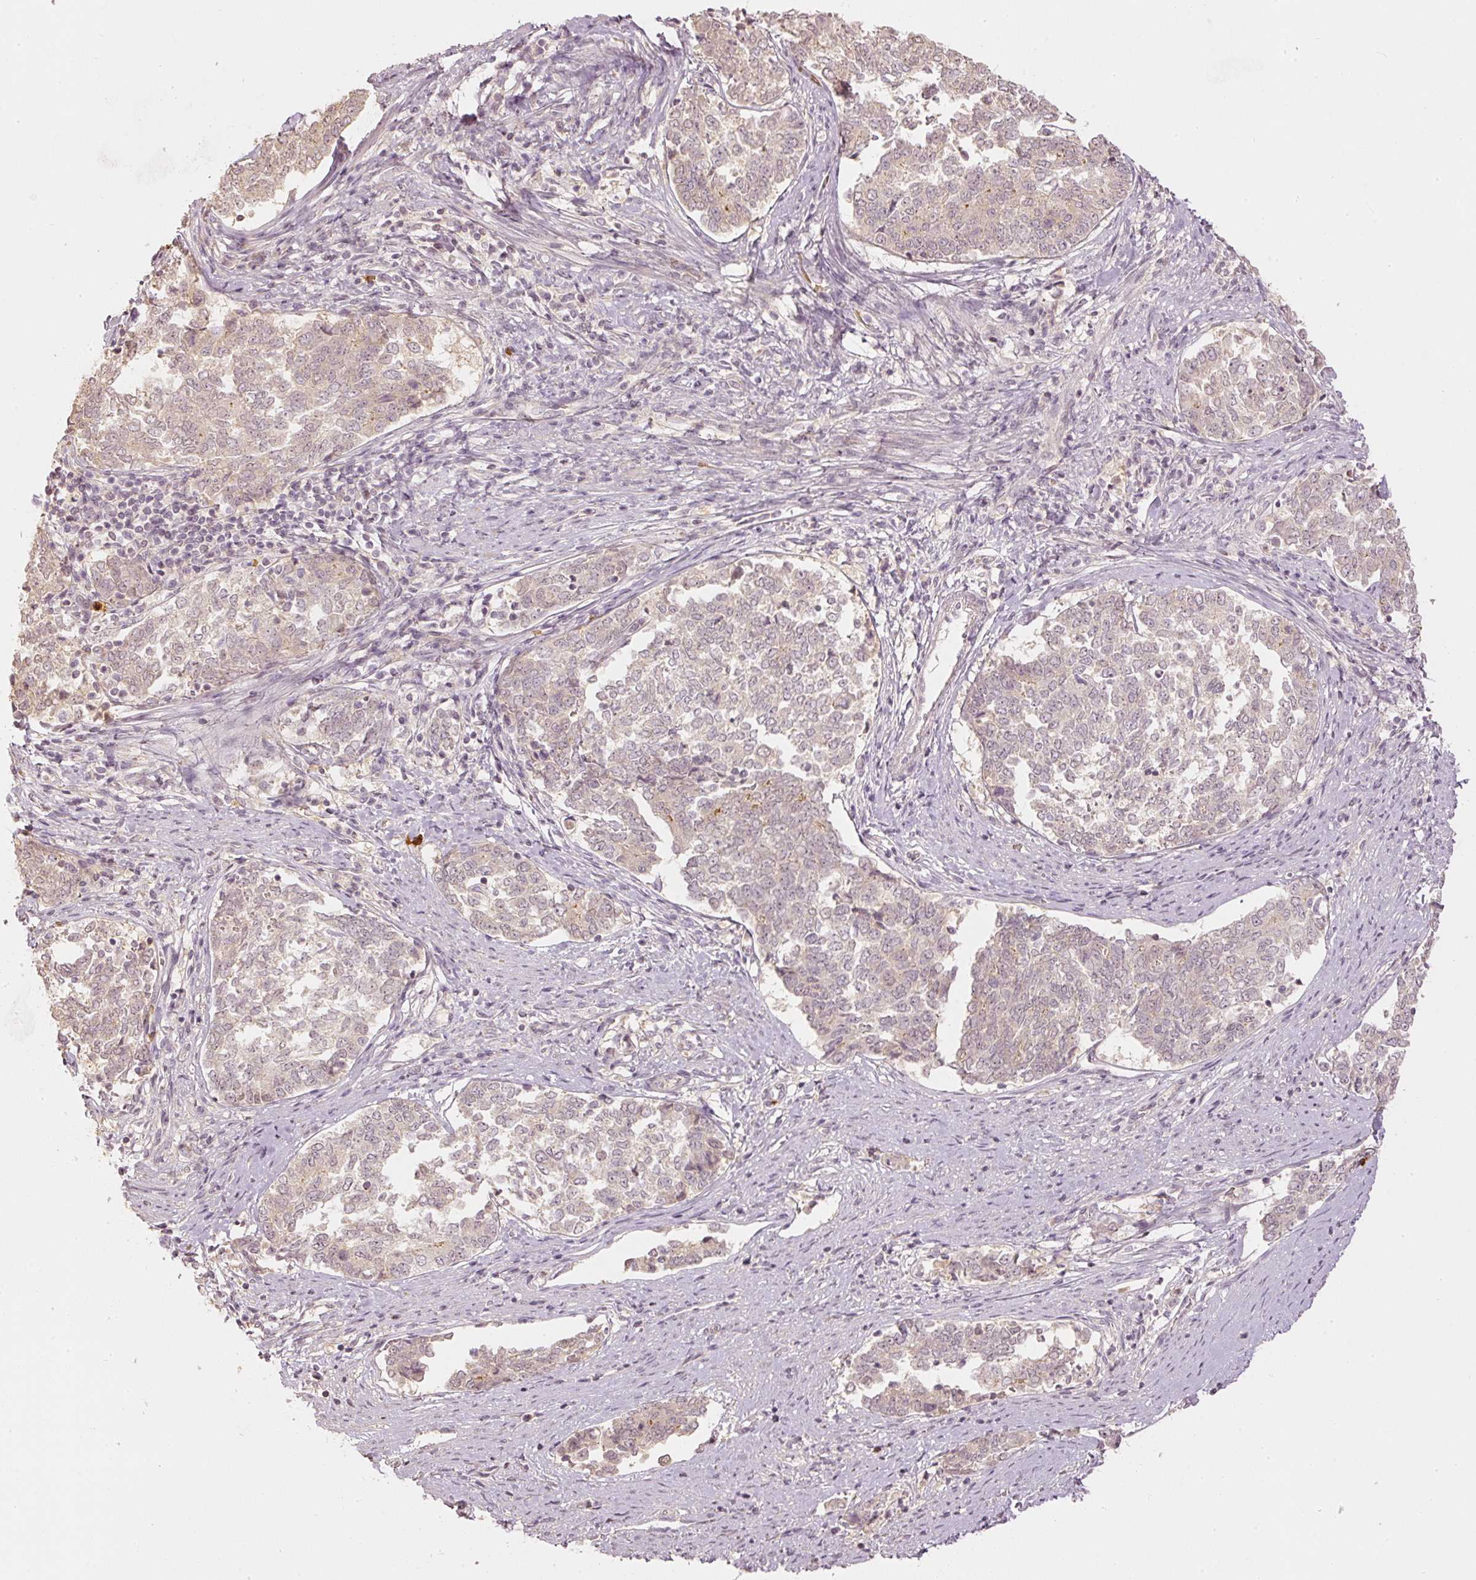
{"staining": {"intensity": "weak", "quantity": "25%-75%", "location": "cytoplasmic/membranous"}, "tissue": "endometrial cancer", "cell_type": "Tumor cells", "image_type": "cancer", "snomed": [{"axis": "morphology", "description": "Adenocarcinoma, NOS"}, {"axis": "topography", "description": "Endometrium"}], "caption": "Protein staining of endometrial adenocarcinoma tissue shows weak cytoplasmic/membranous positivity in approximately 25%-75% of tumor cells.", "gene": "GZMA", "patient": {"sex": "female", "age": 80}}